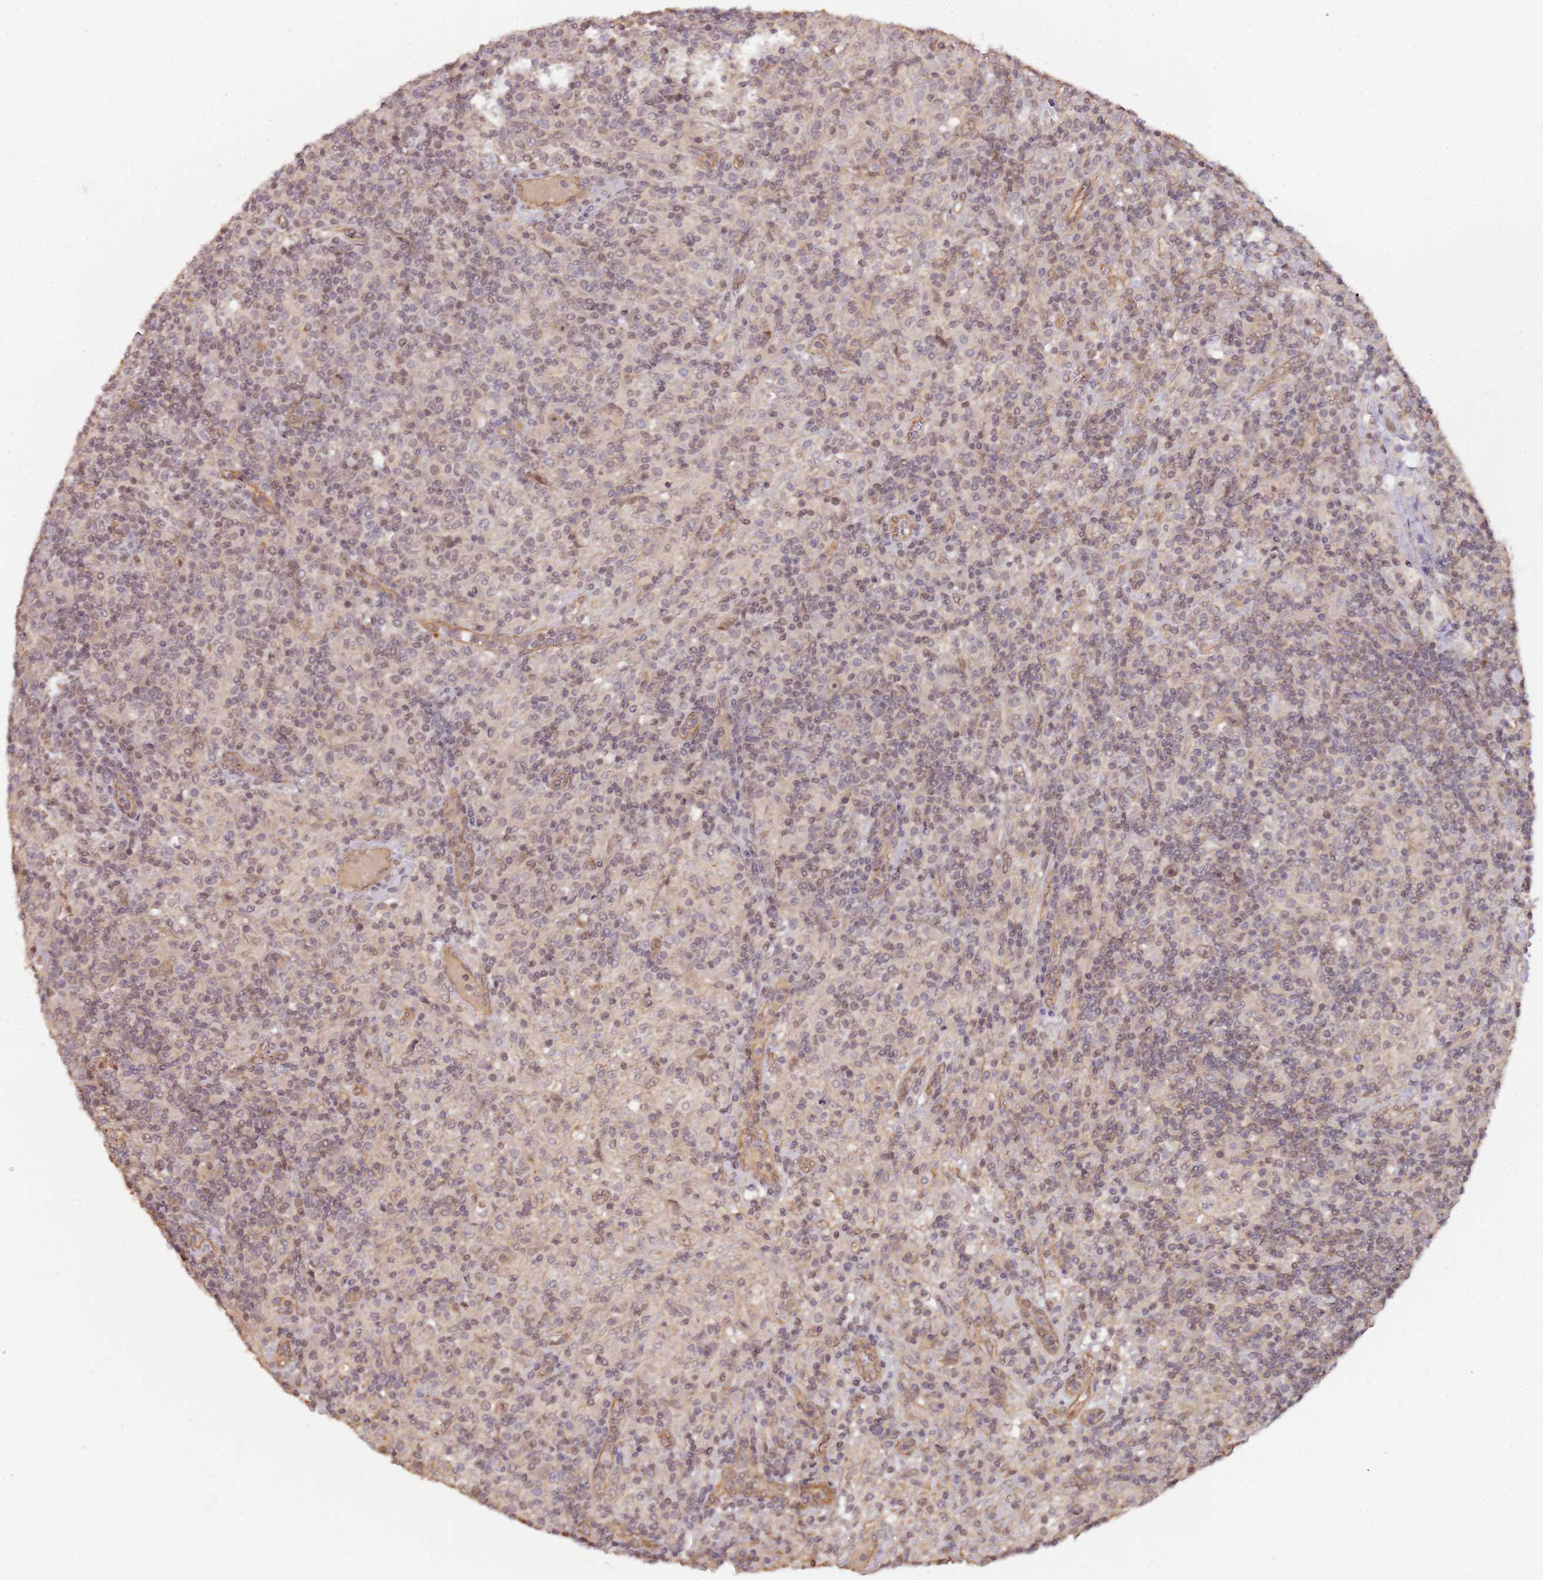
{"staining": {"intensity": "weak", "quantity": "25%-75%", "location": "cytoplasmic/membranous"}, "tissue": "lymphoma", "cell_type": "Tumor cells", "image_type": "cancer", "snomed": [{"axis": "morphology", "description": "Hodgkin's disease, NOS"}, {"axis": "topography", "description": "Lymph node"}], "caption": "Weak cytoplasmic/membranous expression is identified in approximately 25%-75% of tumor cells in Hodgkin's disease.", "gene": "SURF2", "patient": {"sex": "male", "age": 70}}